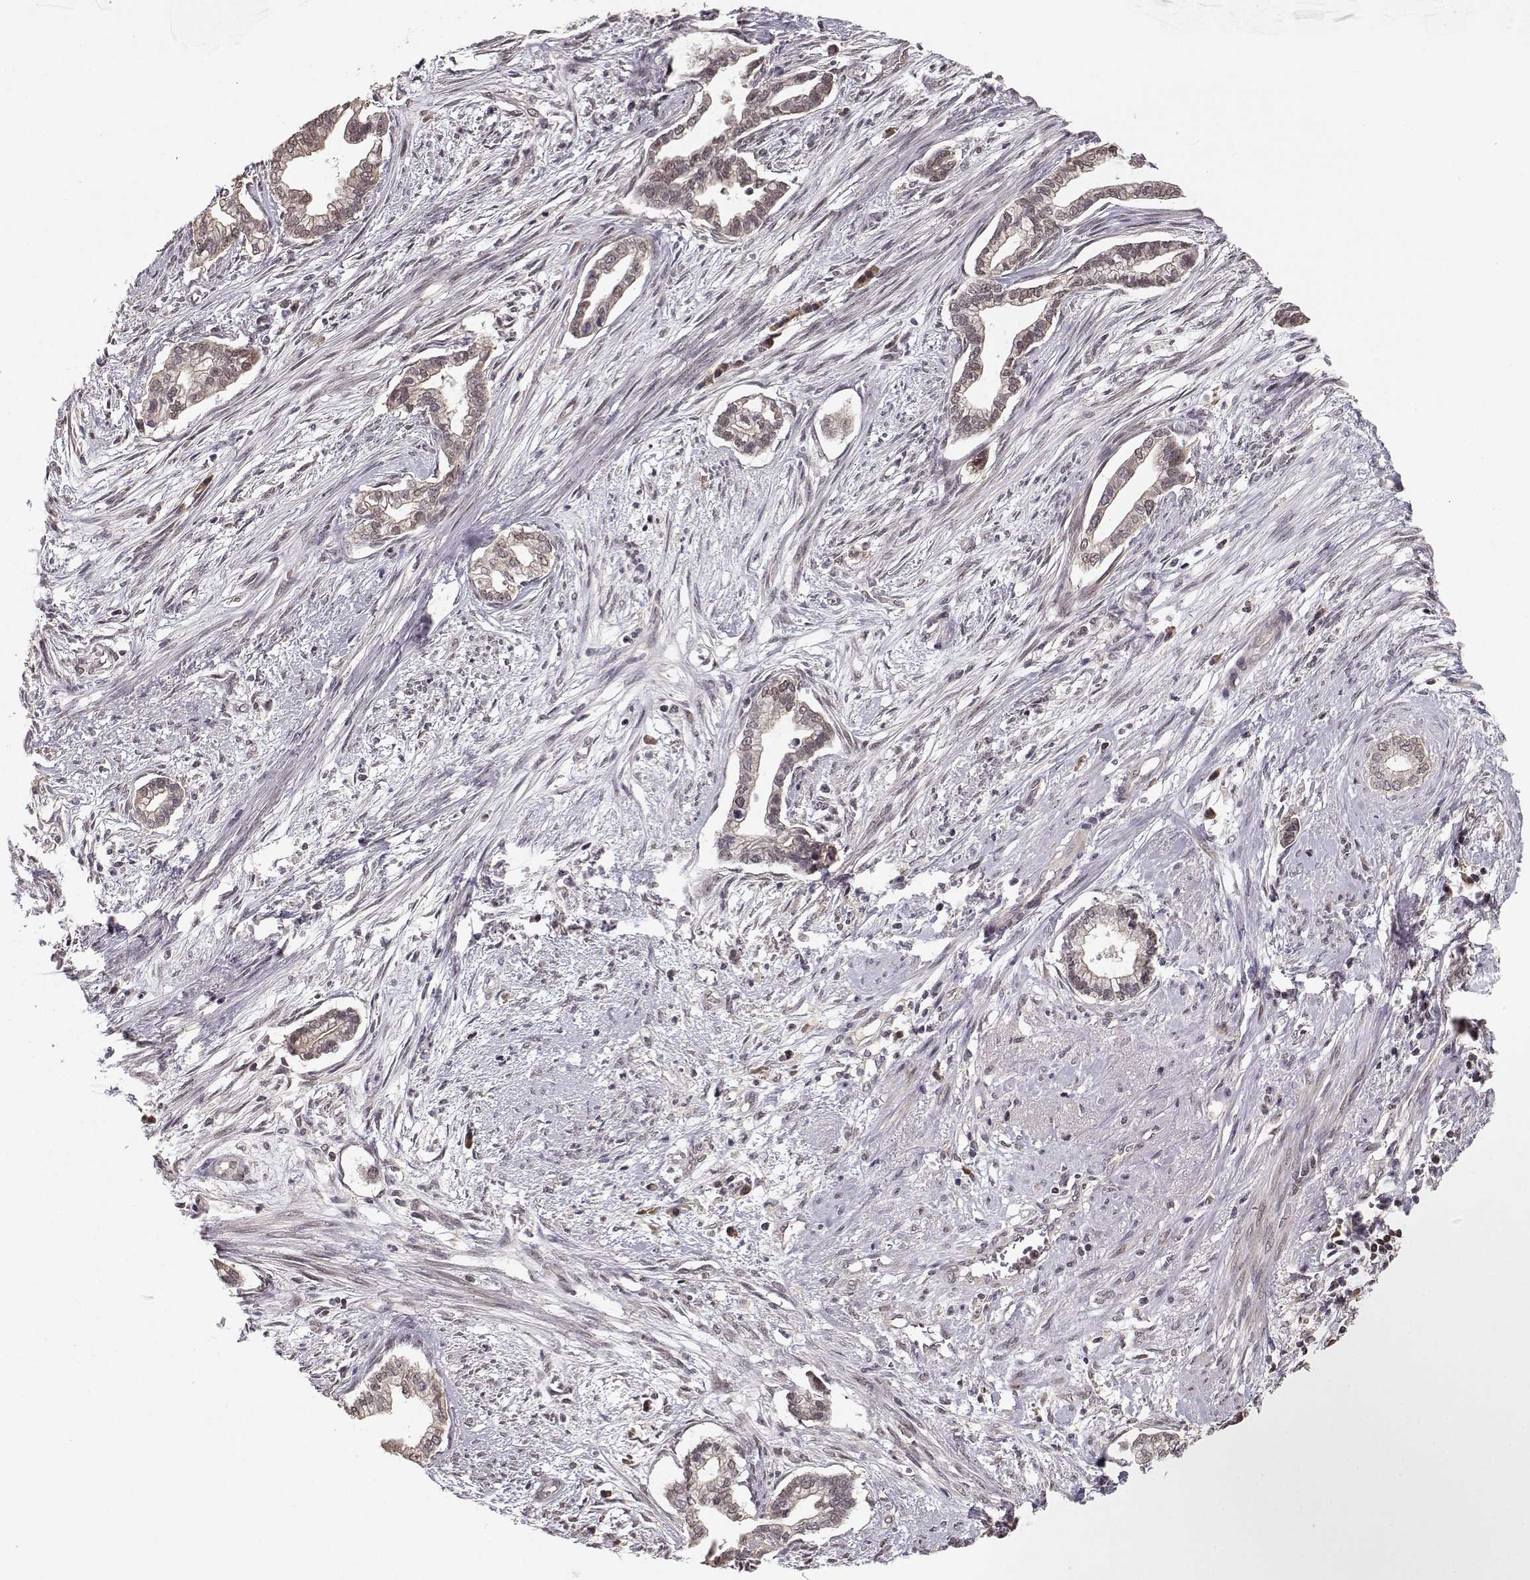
{"staining": {"intensity": "negative", "quantity": "none", "location": "none"}, "tissue": "cervical cancer", "cell_type": "Tumor cells", "image_type": "cancer", "snomed": [{"axis": "morphology", "description": "Adenocarcinoma, NOS"}, {"axis": "topography", "description": "Cervix"}], "caption": "The photomicrograph exhibits no significant staining in tumor cells of cervical cancer (adenocarcinoma). (Stains: DAB immunohistochemistry (IHC) with hematoxylin counter stain, Microscopy: brightfield microscopy at high magnification).", "gene": "PLEKHG3", "patient": {"sex": "female", "age": 62}}